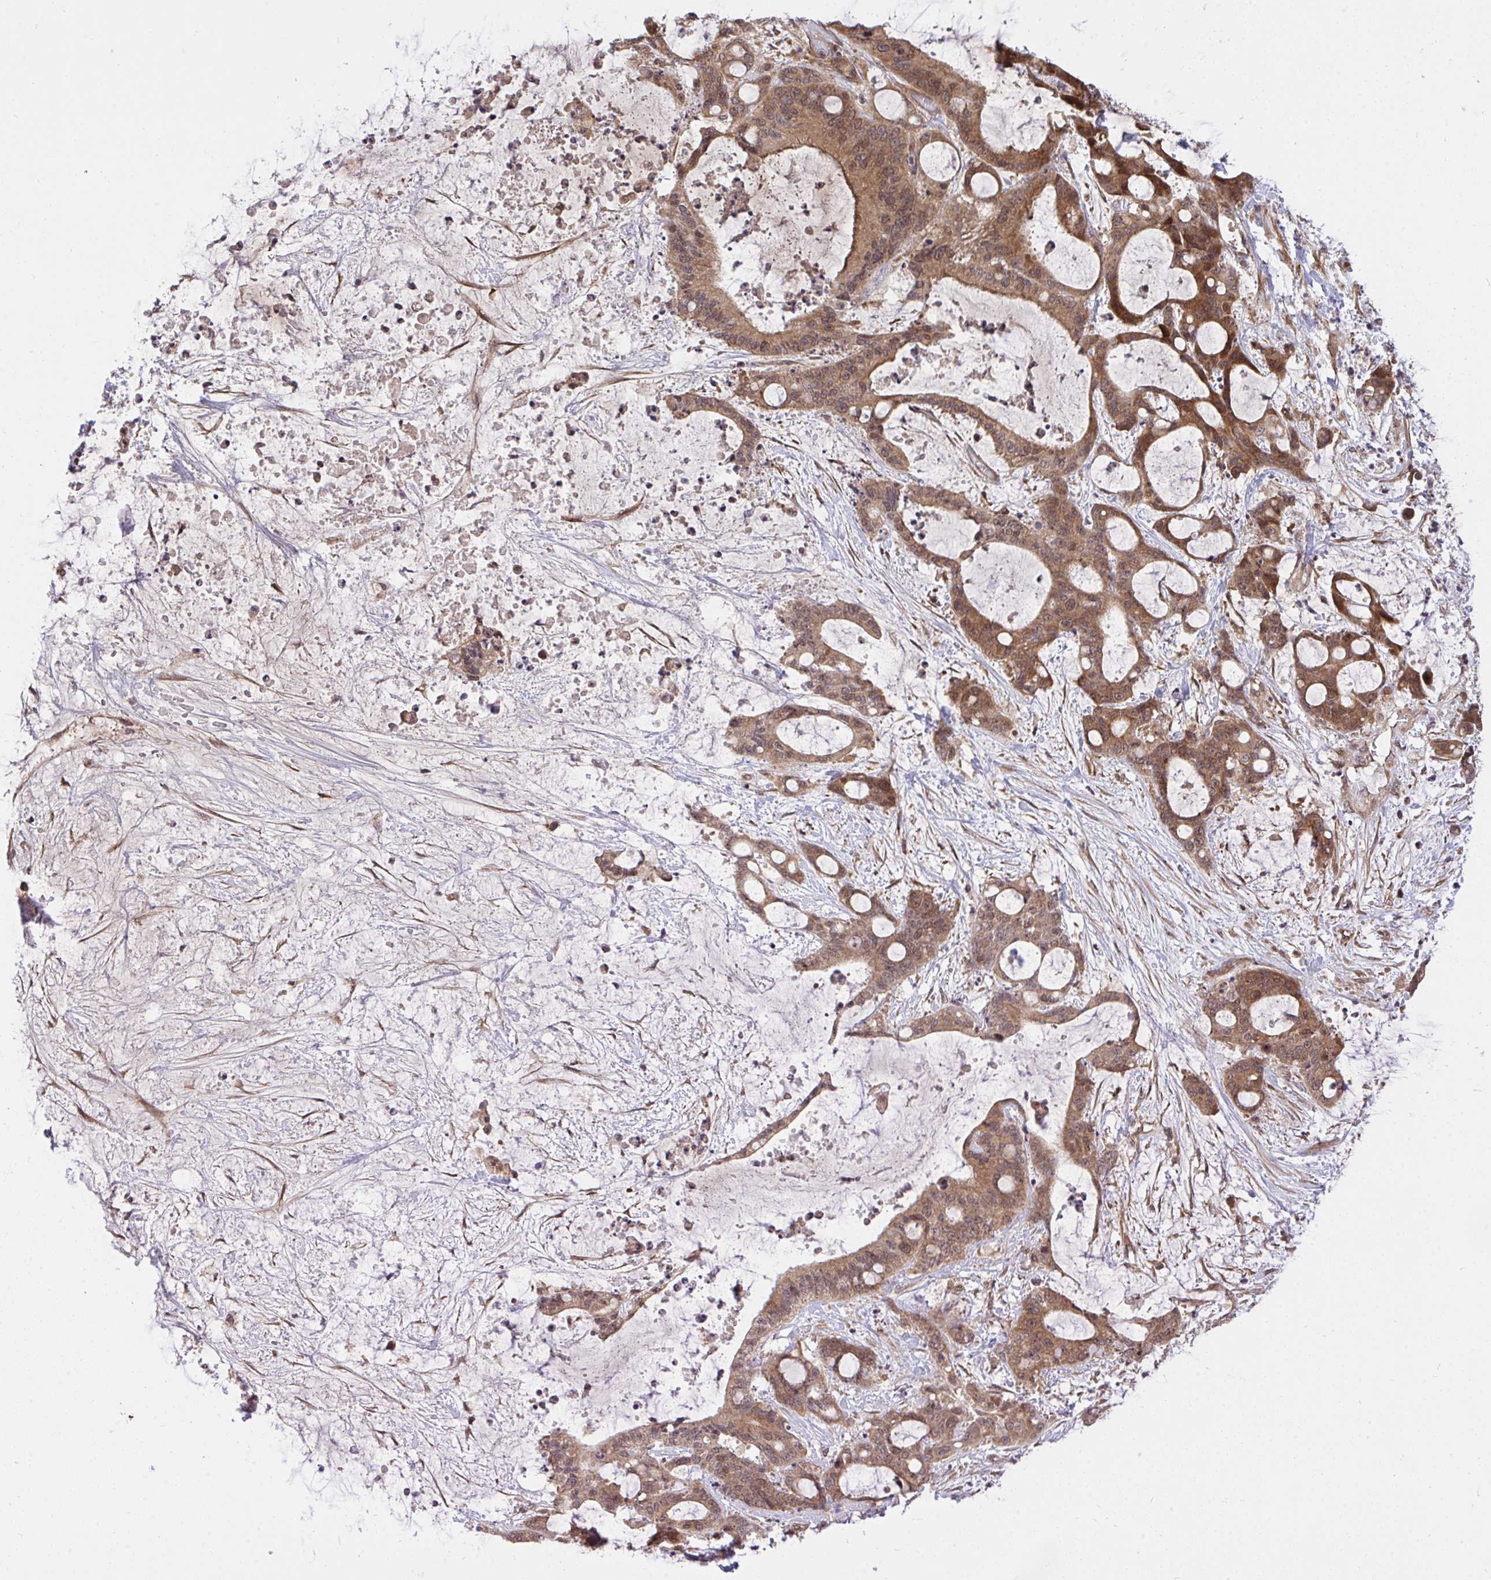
{"staining": {"intensity": "moderate", "quantity": ">75%", "location": "cytoplasmic/membranous"}, "tissue": "liver cancer", "cell_type": "Tumor cells", "image_type": "cancer", "snomed": [{"axis": "morphology", "description": "Normal tissue, NOS"}, {"axis": "morphology", "description": "Cholangiocarcinoma"}, {"axis": "topography", "description": "Liver"}, {"axis": "topography", "description": "Peripheral nerve tissue"}], "caption": "Immunohistochemistry (IHC) (DAB (3,3'-diaminobenzidine)) staining of liver cancer (cholangiocarcinoma) shows moderate cytoplasmic/membranous protein staining in about >75% of tumor cells.", "gene": "ERI1", "patient": {"sex": "female", "age": 73}}